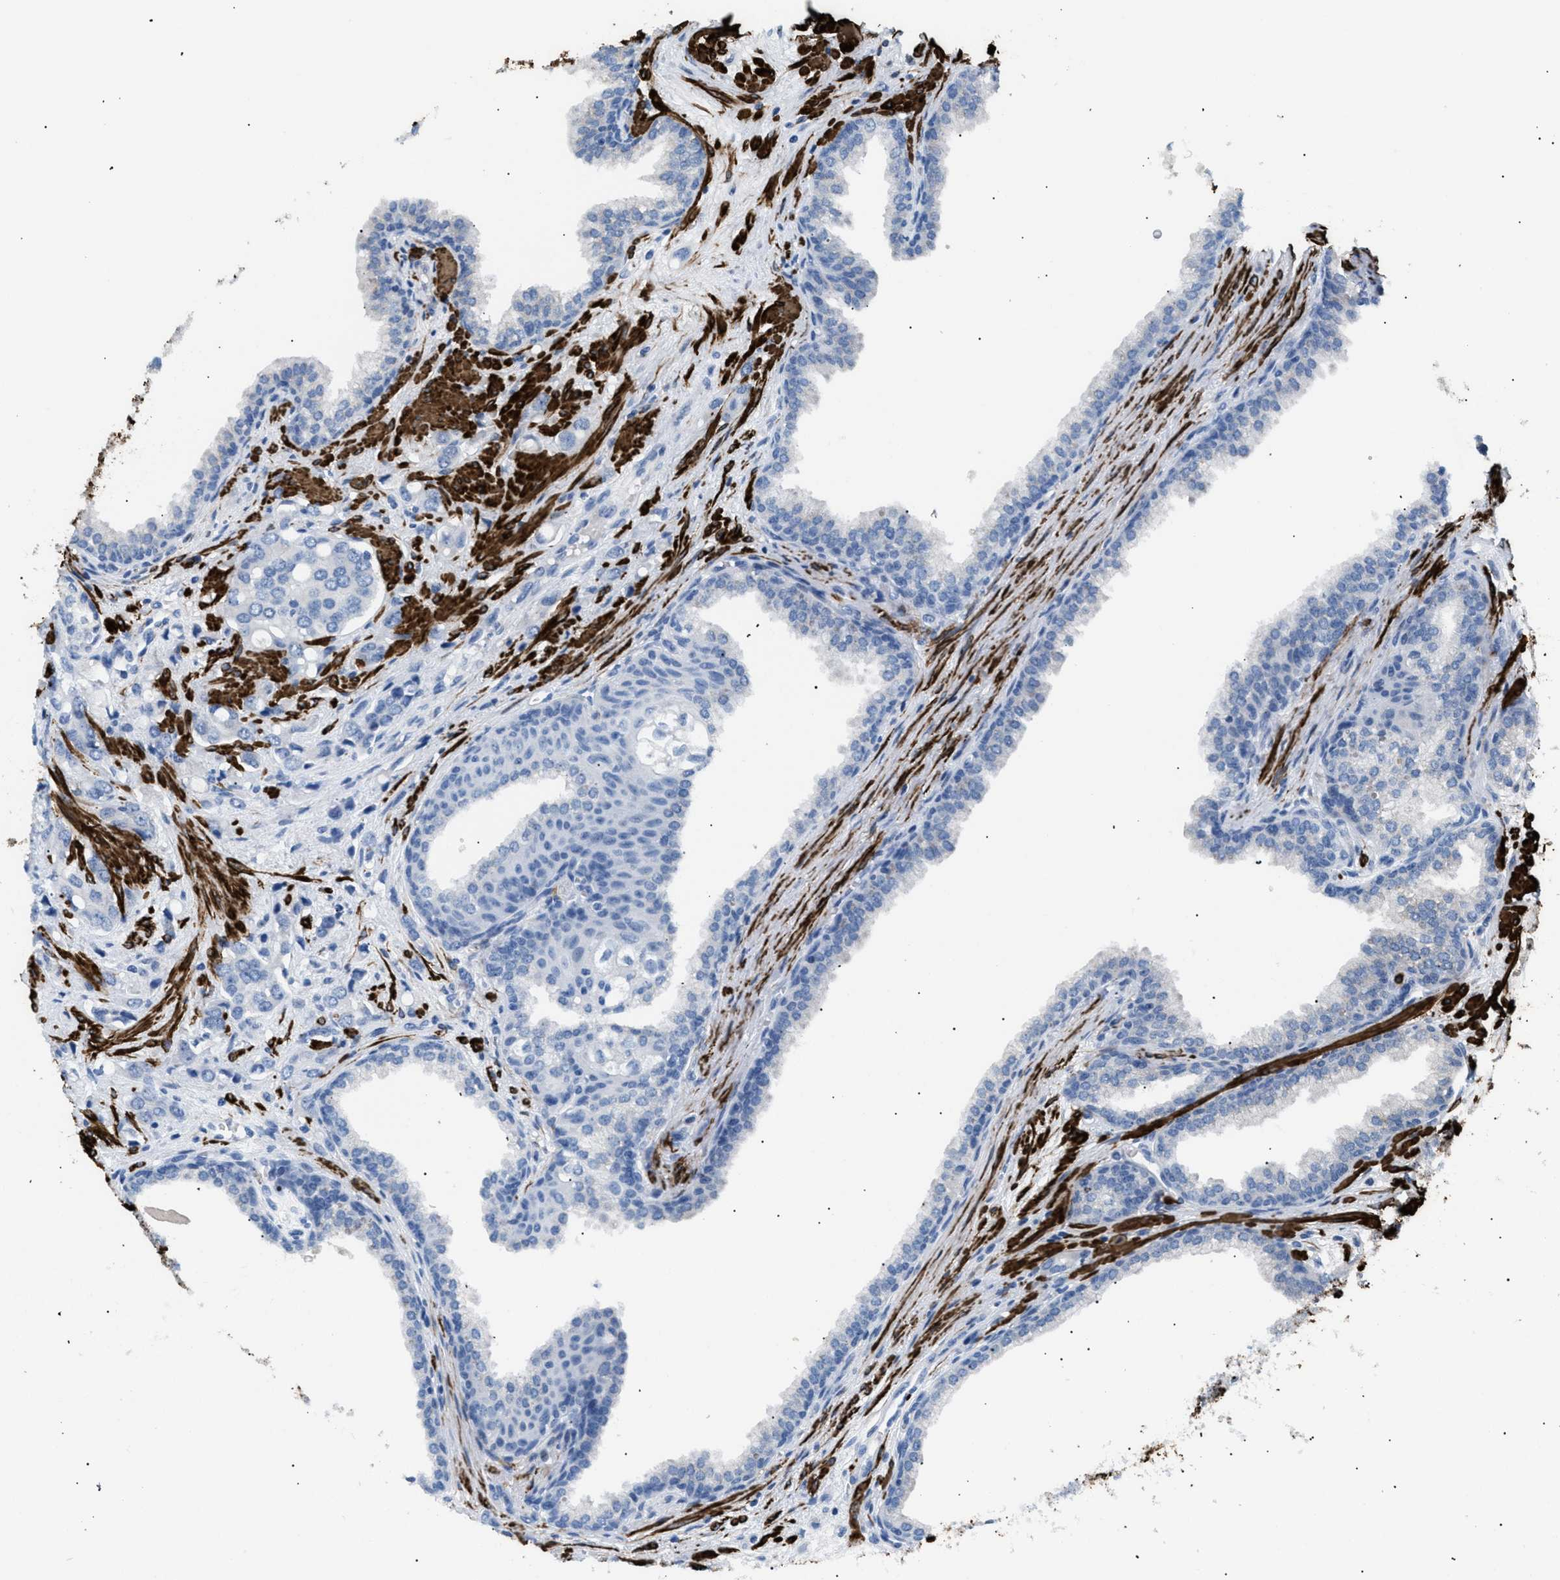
{"staining": {"intensity": "negative", "quantity": "none", "location": "none"}, "tissue": "prostate cancer", "cell_type": "Tumor cells", "image_type": "cancer", "snomed": [{"axis": "morphology", "description": "Adenocarcinoma, High grade"}, {"axis": "topography", "description": "Prostate"}], "caption": "This image is of prostate cancer (adenocarcinoma (high-grade)) stained with IHC to label a protein in brown with the nuclei are counter-stained blue. There is no positivity in tumor cells.", "gene": "ICA1", "patient": {"sex": "male", "age": 52}}